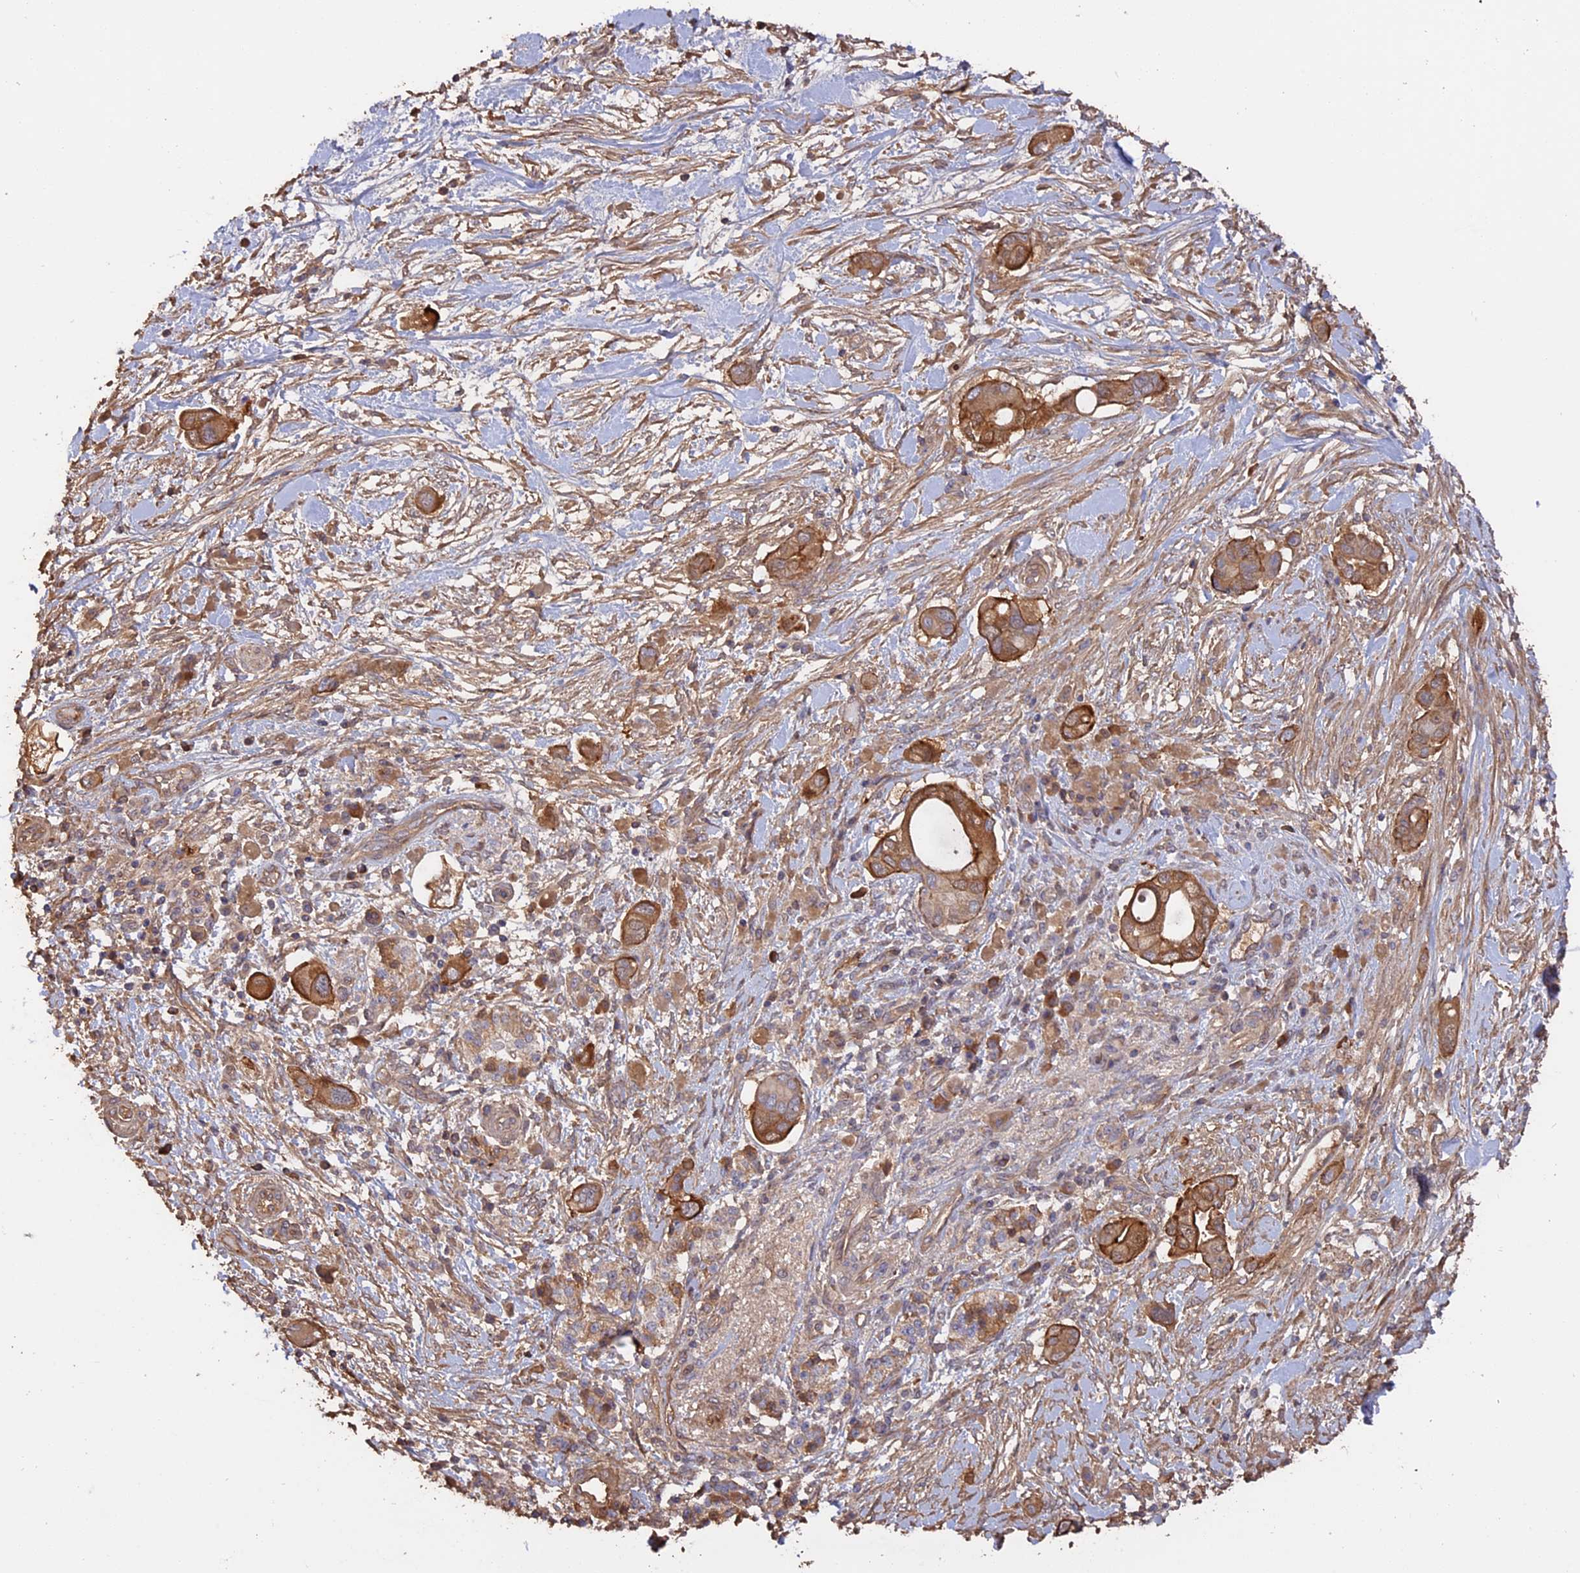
{"staining": {"intensity": "moderate", "quantity": ">75%", "location": "cytoplasmic/membranous"}, "tissue": "pancreatic cancer", "cell_type": "Tumor cells", "image_type": "cancer", "snomed": [{"axis": "morphology", "description": "Adenocarcinoma, NOS"}, {"axis": "topography", "description": "Pancreas"}], "caption": "The photomicrograph exhibits a brown stain indicating the presence of a protein in the cytoplasmic/membranous of tumor cells in pancreatic cancer (adenocarcinoma). (brown staining indicates protein expression, while blue staining denotes nuclei).", "gene": "RASAL1", "patient": {"sex": "male", "age": 68}}